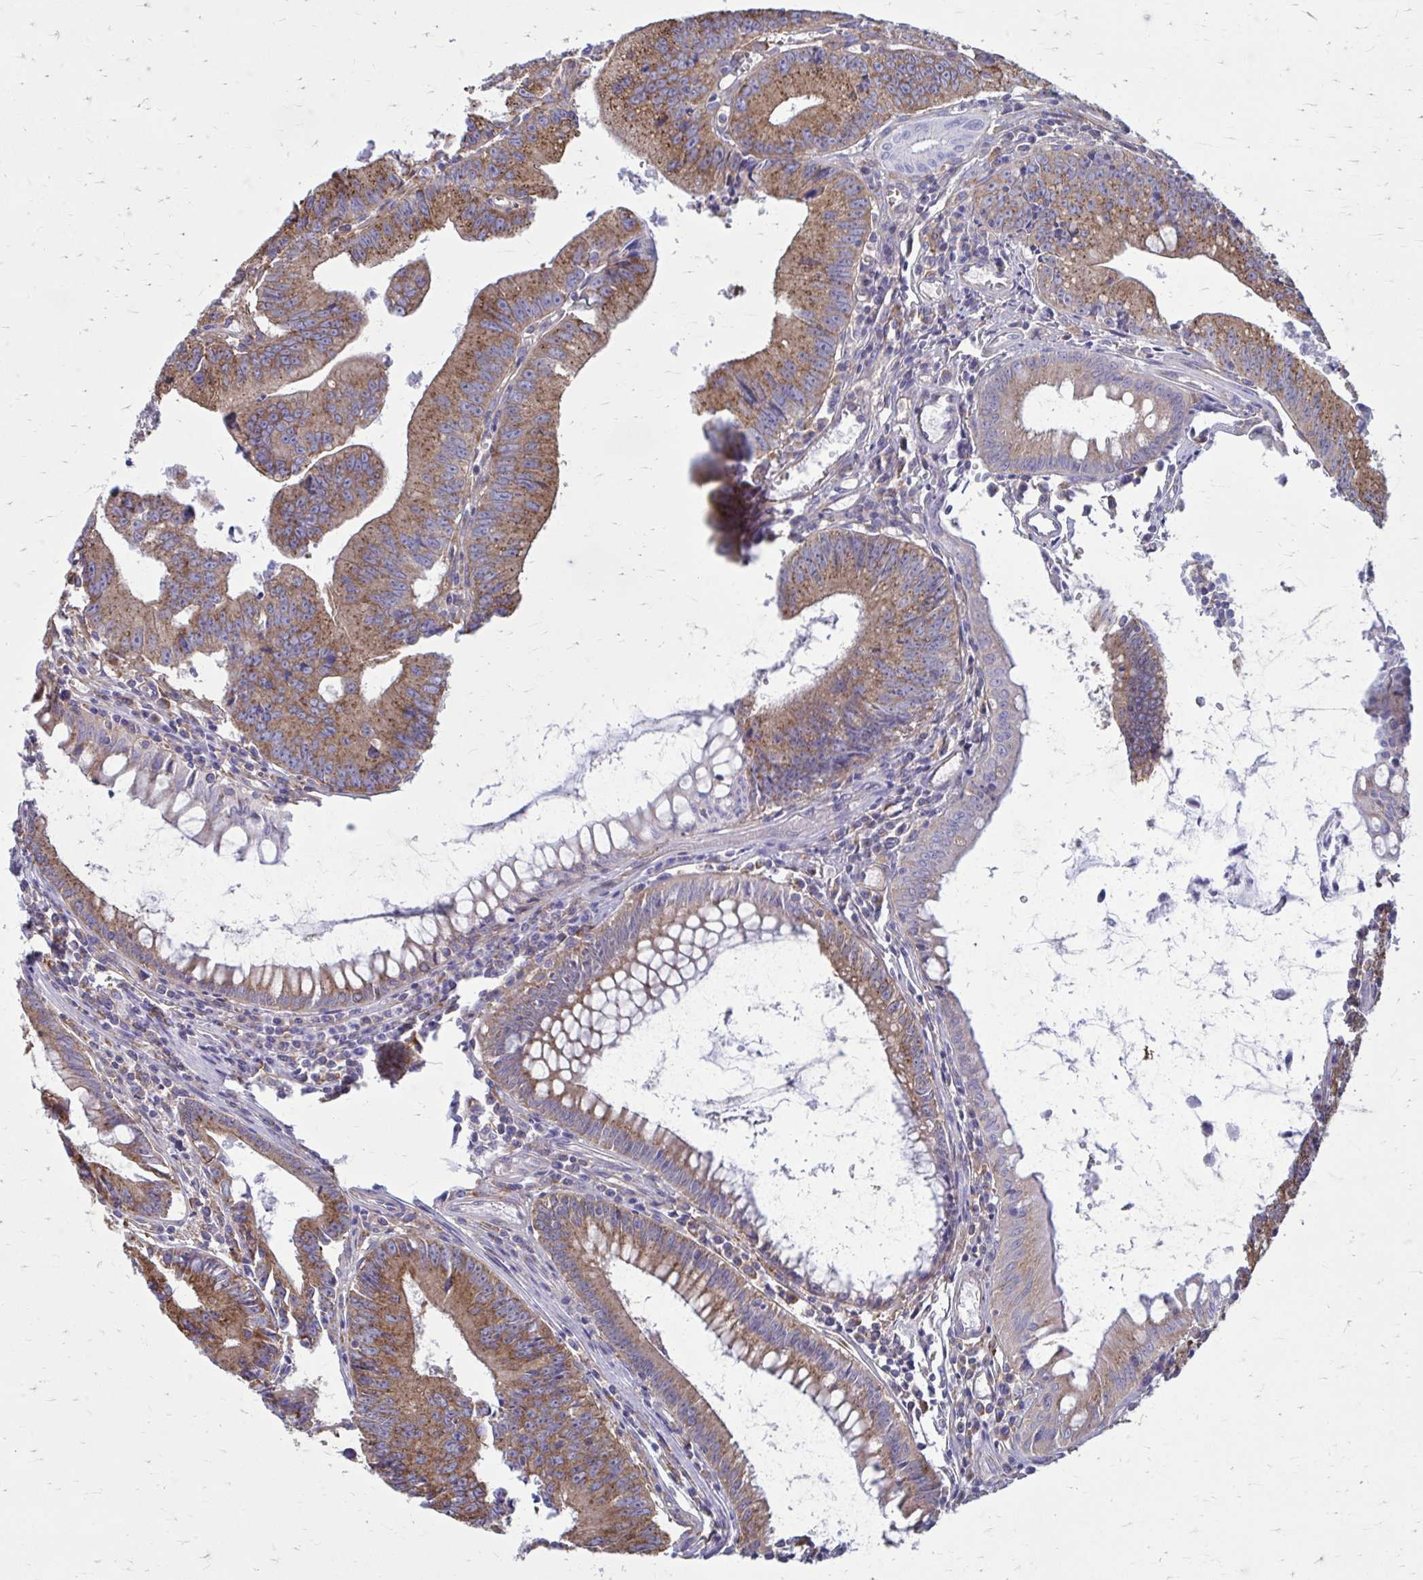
{"staining": {"intensity": "moderate", "quantity": ">75%", "location": "cytoplasmic/membranous"}, "tissue": "colorectal cancer", "cell_type": "Tumor cells", "image_type": "cancer", "snomed": [{"axis": "morphology", "description": "Adenocarcinoma, NOS"}, {"axis": "topography", "description": "Rectum"}], "caption": "Immunohistochemistry (IHC) staining of colorectal cancer (adenocarcinoma), which demonstrates medium levels of moderate cytoplasmic/membranous expression in about >75% of tumor cells indicating moderate cytoplasmic/membranous protein expression. The staining was performed using DAB (brown) for protein detection and nuclei were counterstained in hematoxylin (blue).", "gene": "CLTA", "patient": {"sex": "female", "age": 81}}